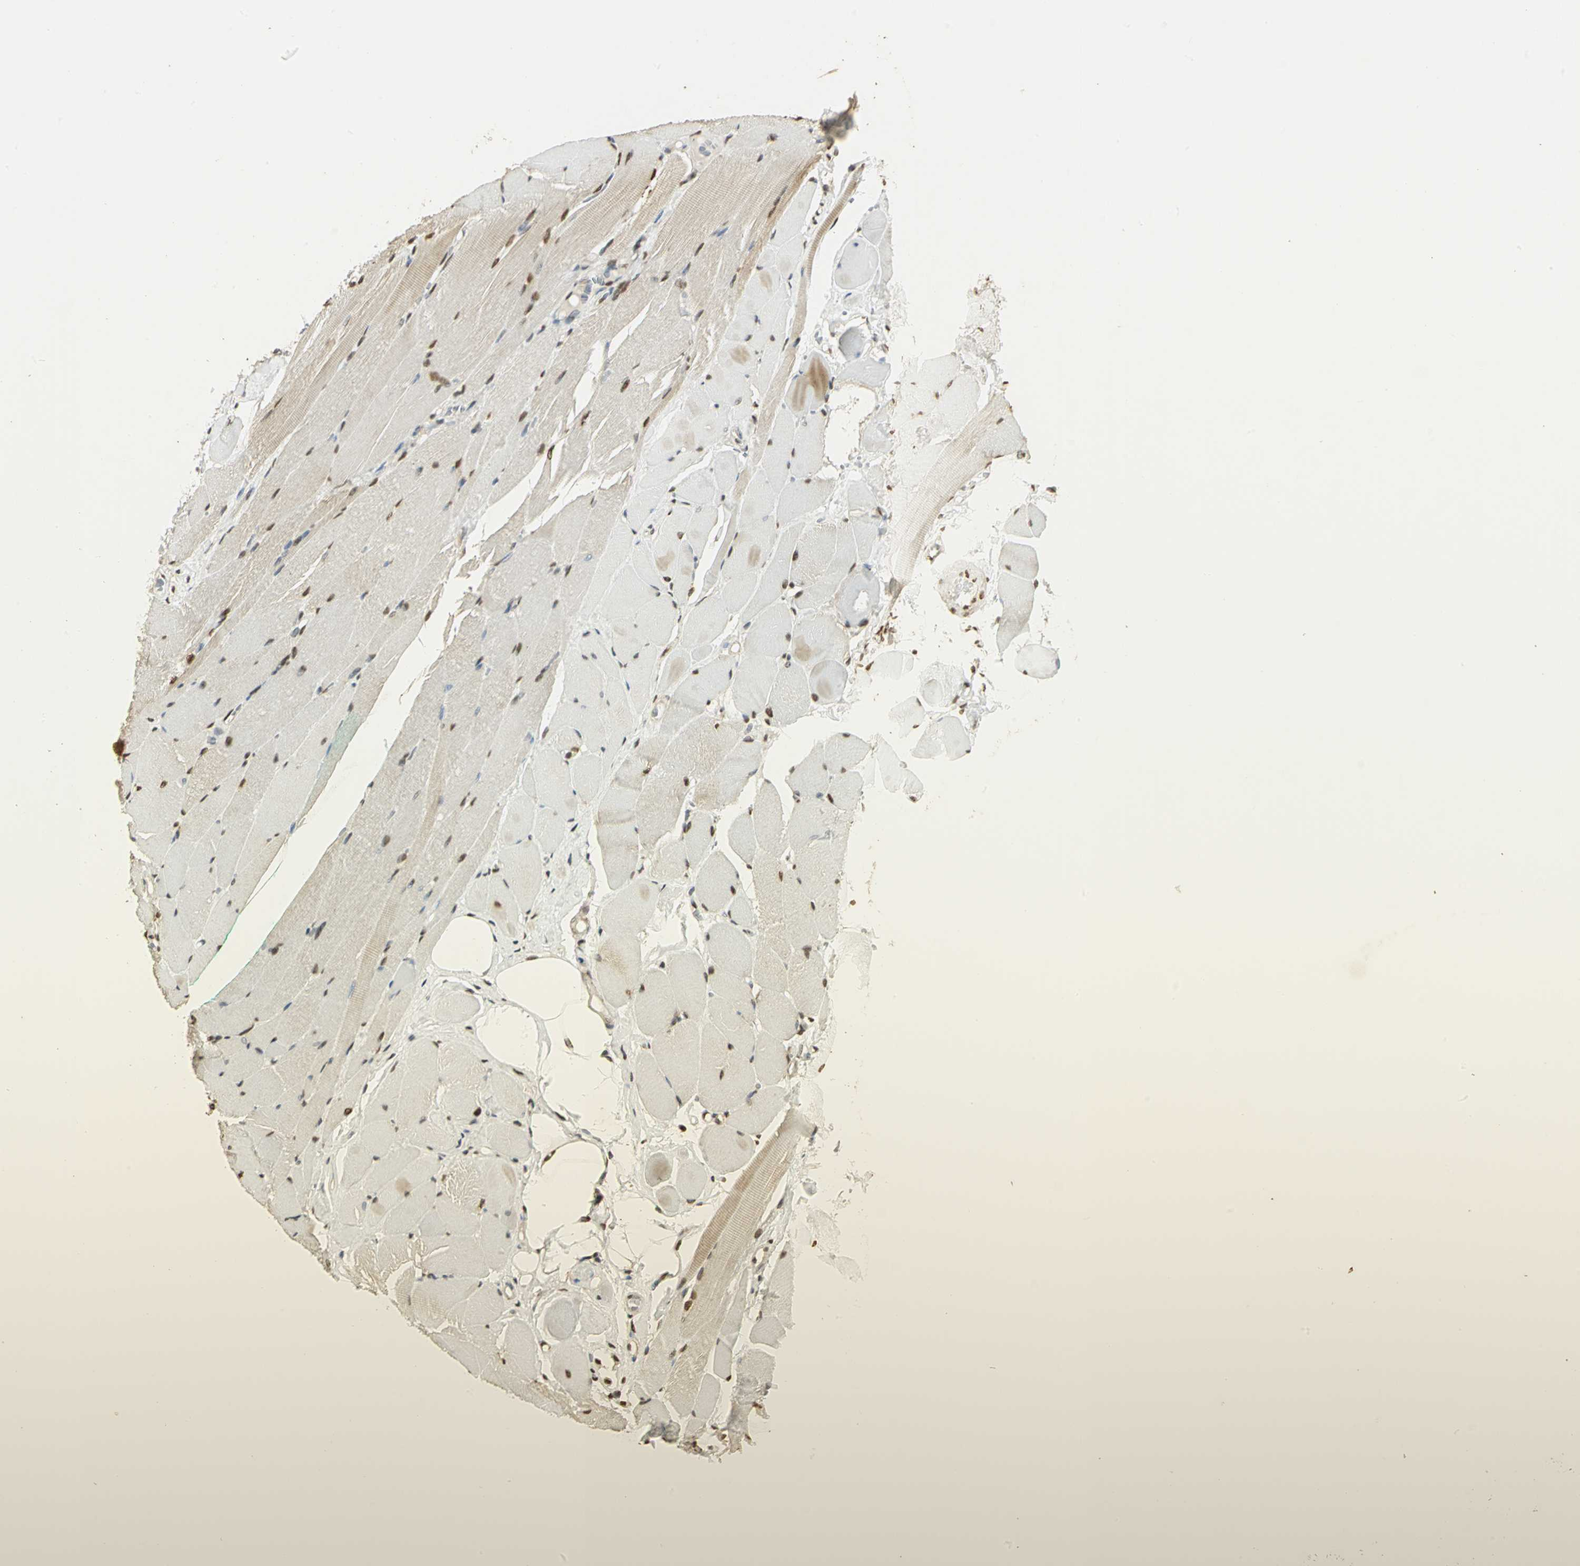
{"staining": {"intensity": "moderate", "quantity": "25%-75%", "location": "nuclear"}, "tissue": "skeletal muscle", "cell_type": "Myocytes", "image_type": "normal", "snomed": [{"axis": "morphology", "description": "Normal tissue, NOS"}, {"axis": "topography", "description": "Skeletal muscle"}, {"axis": "topography", "description": "Peripheral nerve tissue"}], "caption": "Moderate nuclear staining for a protein is present in about 25%-75% of myocytes of benign skeletal muscle using immunohistochemistry (IHC).", "gene": "SET", "patient": {"sex": "female", "age": 84}}